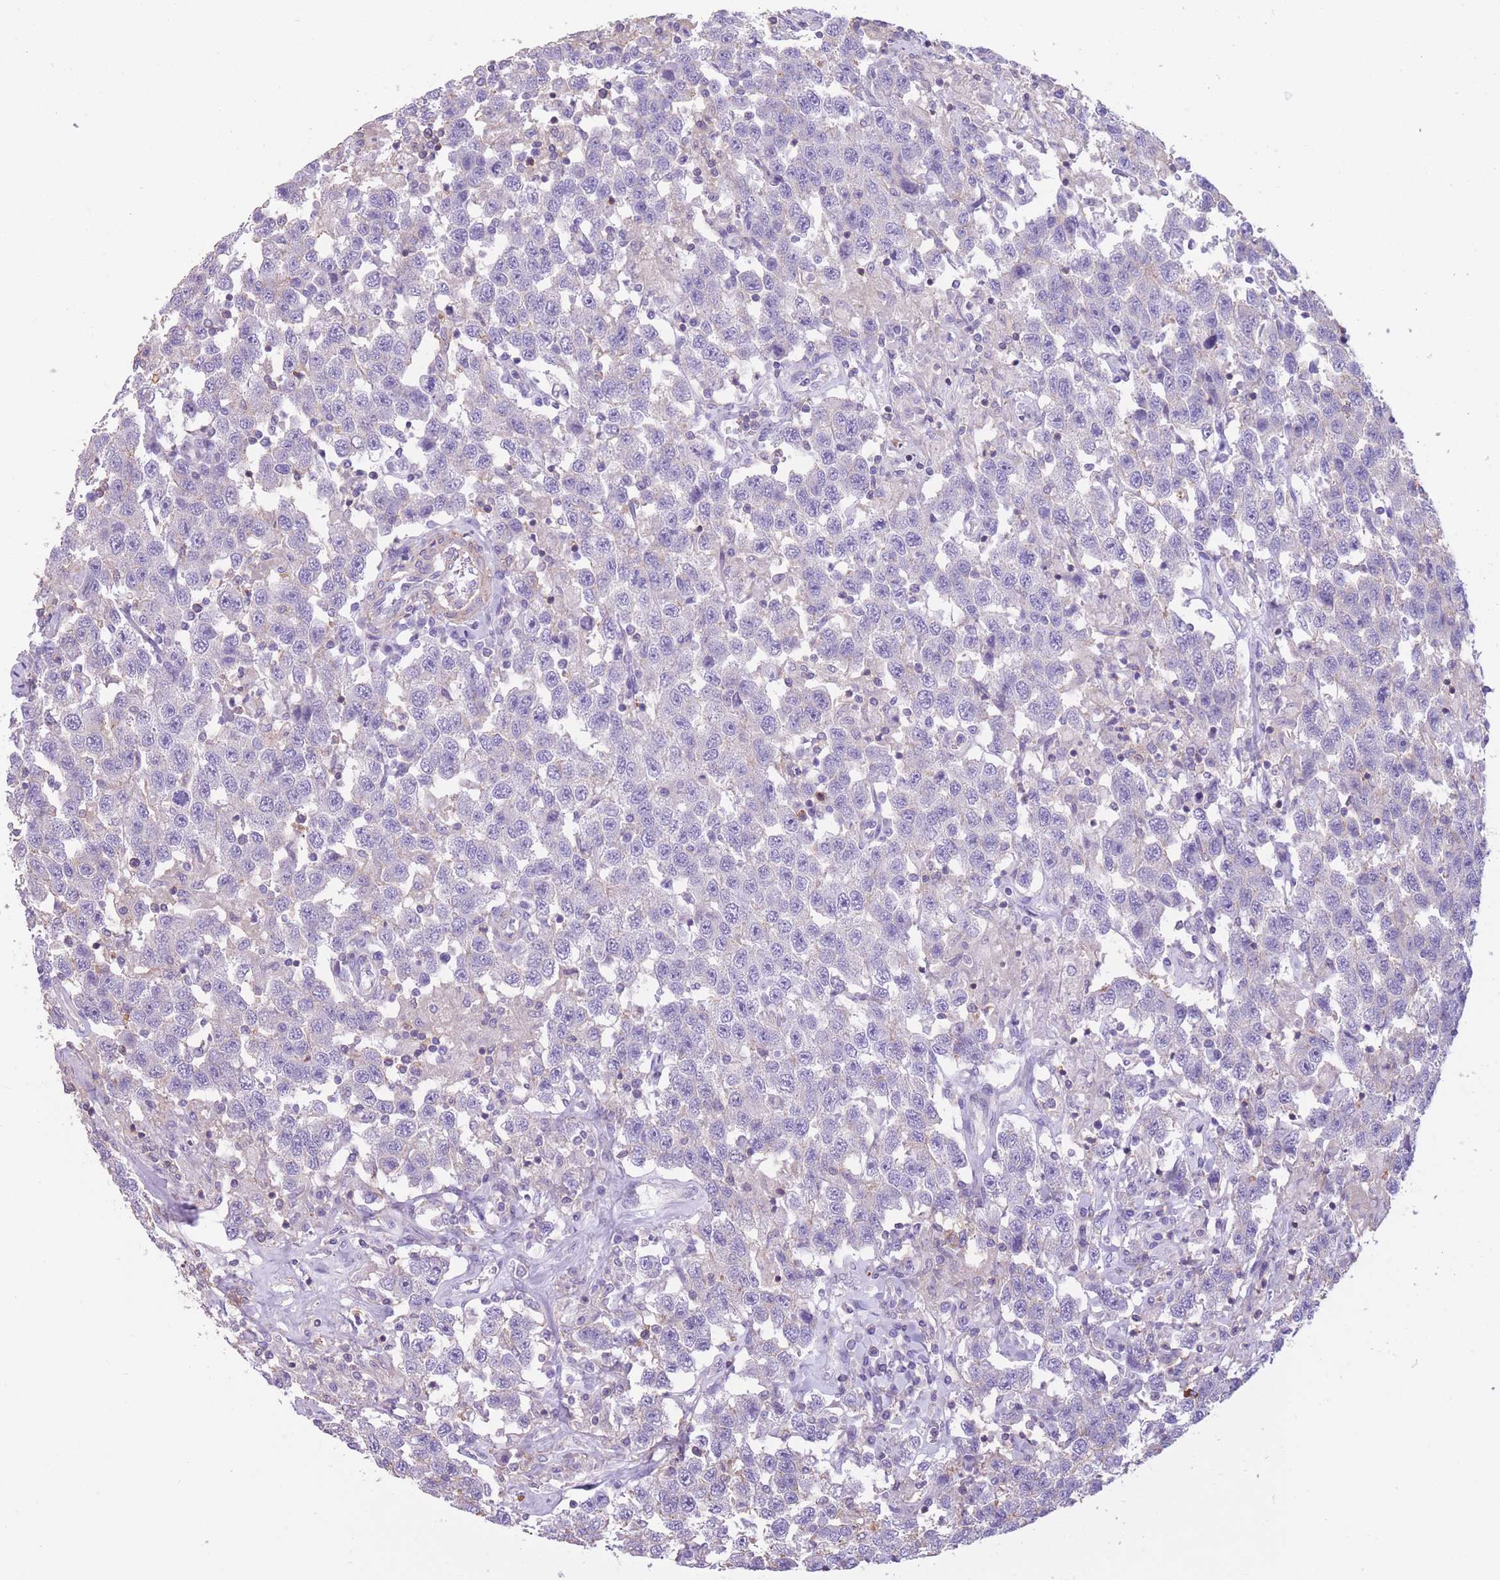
{"staining": {"intensity": "negative", "quantity": "none", "location": "none"}, "tissue": "testis cancer", "cell_type": "Tumor cells", "image_type": "cancer", "snomed": [{"axis": "morphology", "description": "Seminoma, NOS"}, {"axis": "topography", "description": "Testis"}], "caption": "Tumor cells are negative for brown protein staining in testis seminoma.", "gene": "PDHA1", "patient": {"sex": "male", "age": 41}}